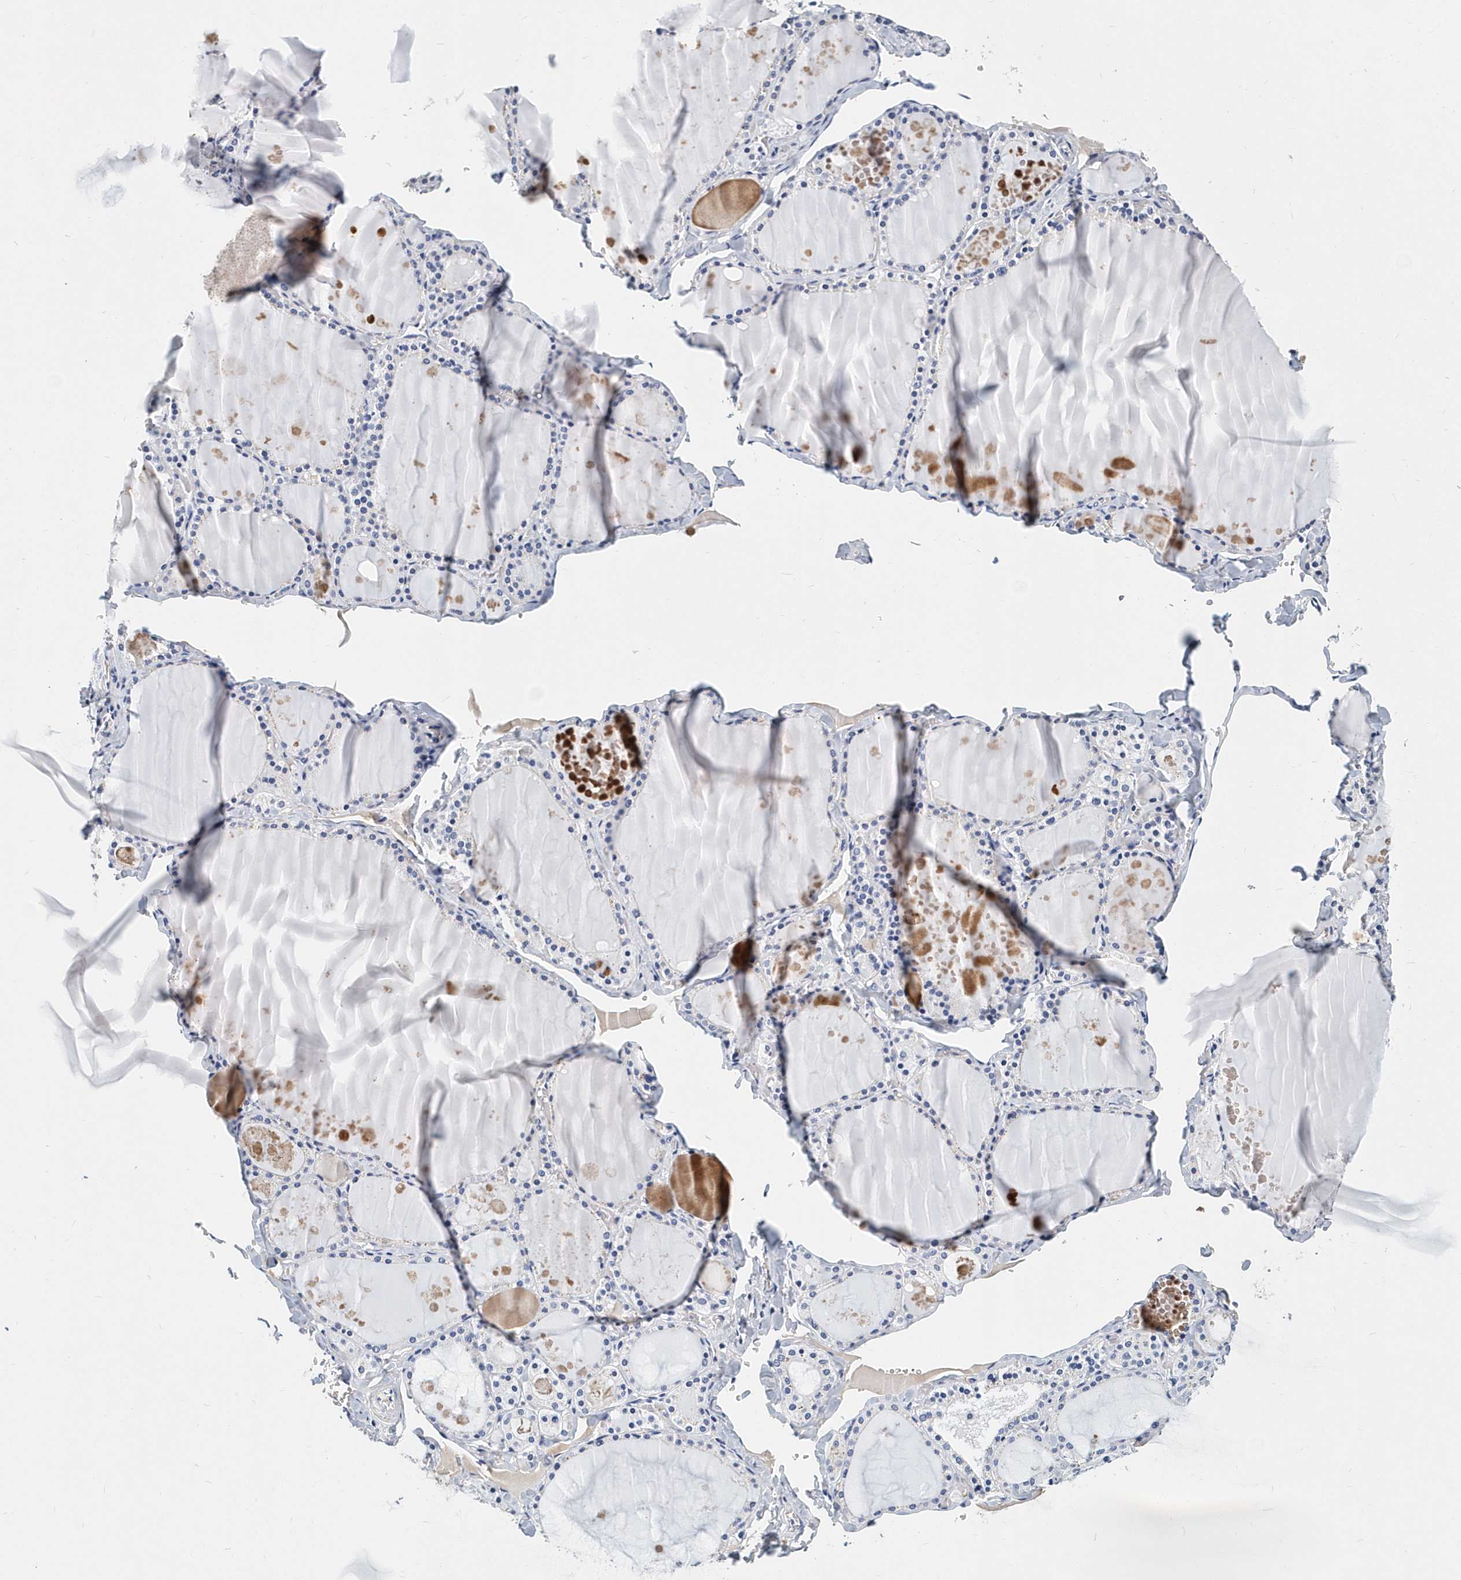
{"staining": {"intensity": "negative", "quantity": "none", "location": "none"}, "tissue": "thyroid gland", "cell_type": "Glandular cells", "image_type": "normal", "snomed": [{"axis": "morphology", "description": "Normal tissue, NOS"}, {"axis": "topography", "description": "Thyroid gland"}], "caption": "Immunohistochemistry (IHC) photomicrograph of benign thyroid gland: human thyroid gland stained with DAB exhibits no significant protein expression in glandular cells.", "gene": "ITGA2B", "patient": {"sex": "male", "age": 56}}